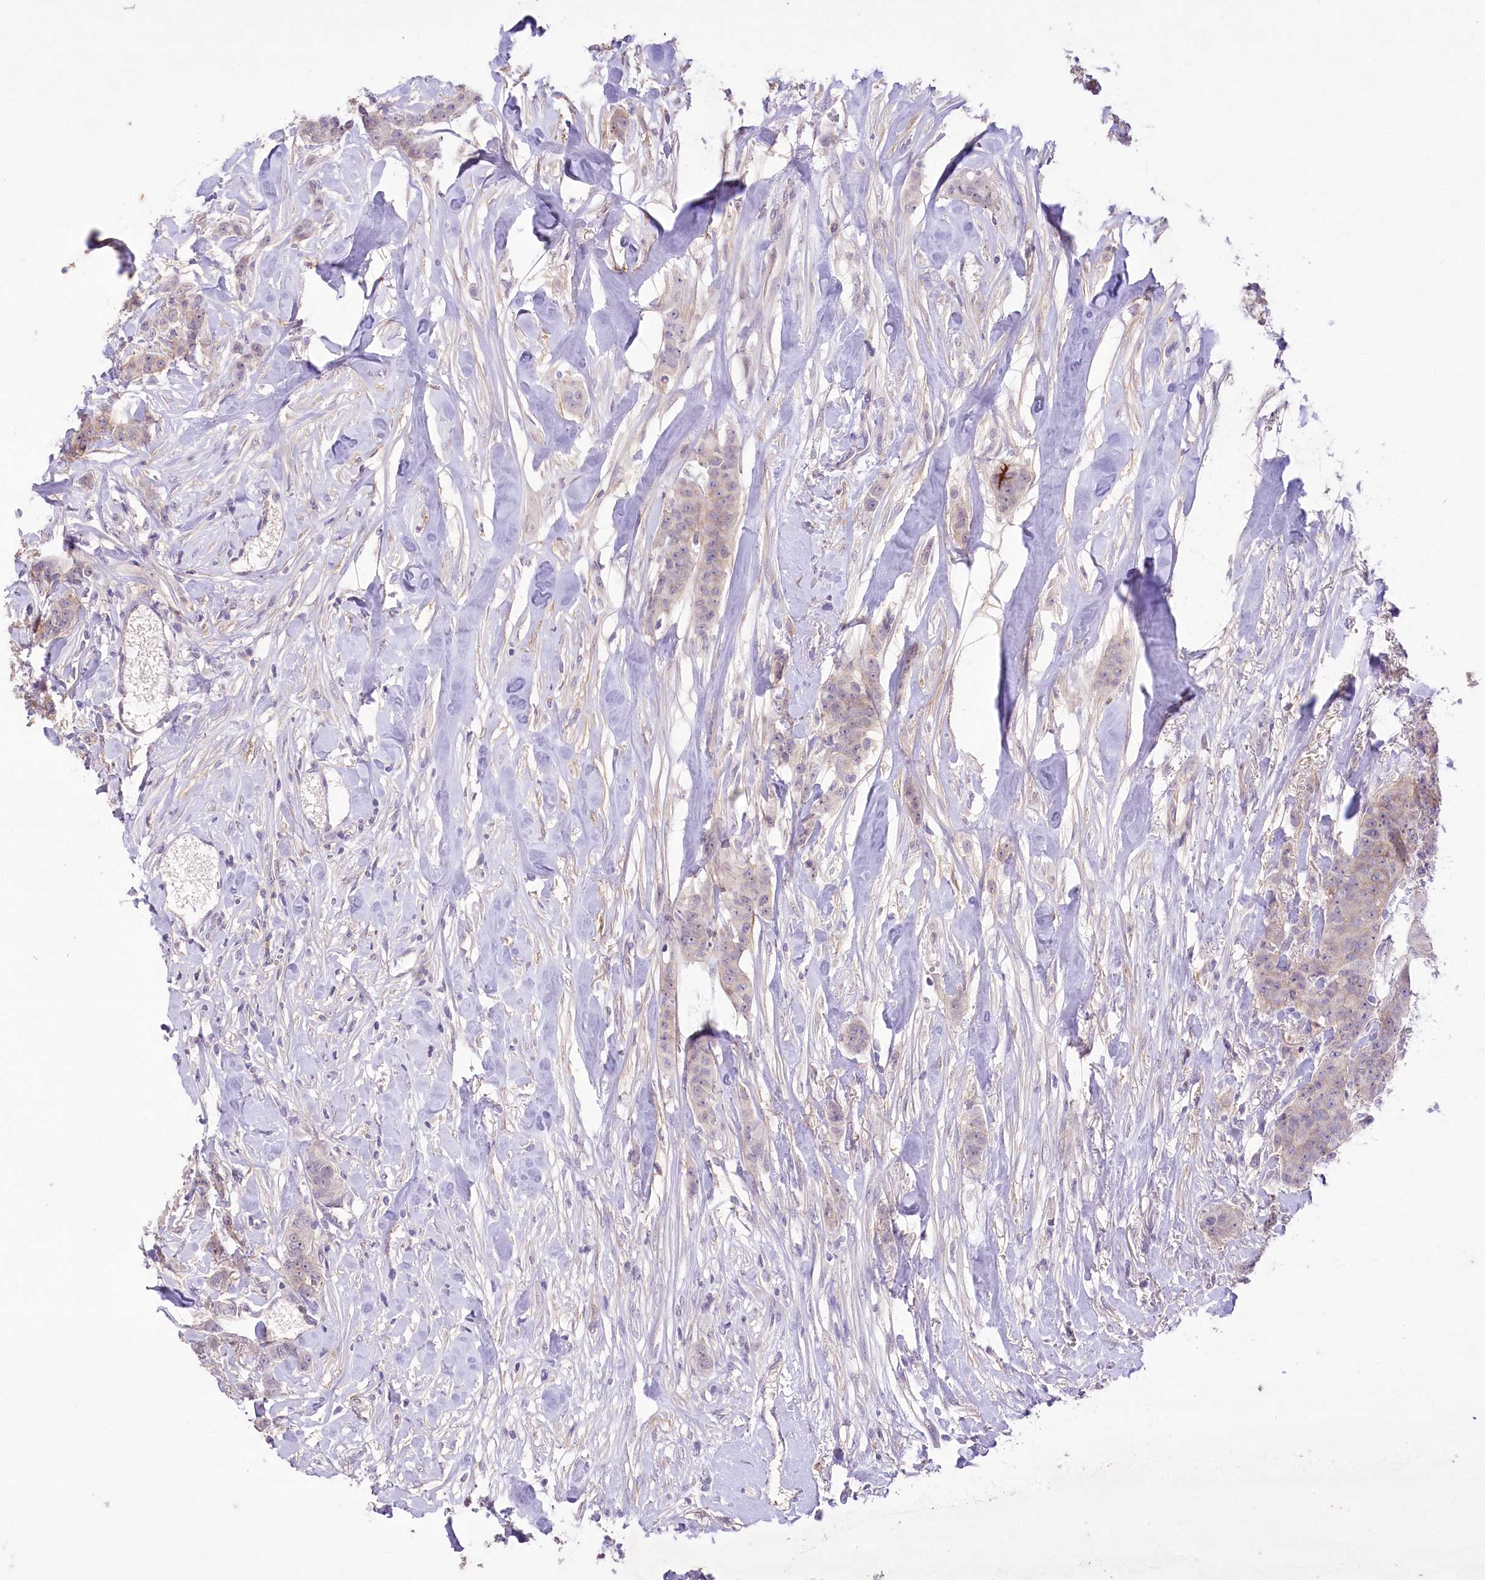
{"staining": {"intensity": "negative", "quantity": "none", "location": "none"}, "tissue": "breast cancer", "cell_type": "Tumor cells", "image_type": "cancer", "snomed": [{"axis": "morphology", "description": "Duct carcinoma"}, {"axis": "topography", "description": "Breast"}], "caption": "Intraductal carcinoma (breast) stained for a protein using immunohistochemistry reveals no positivity tumor cells.", "gene": "ENPP1", "patient": {"sex": "female", "age": 40}}